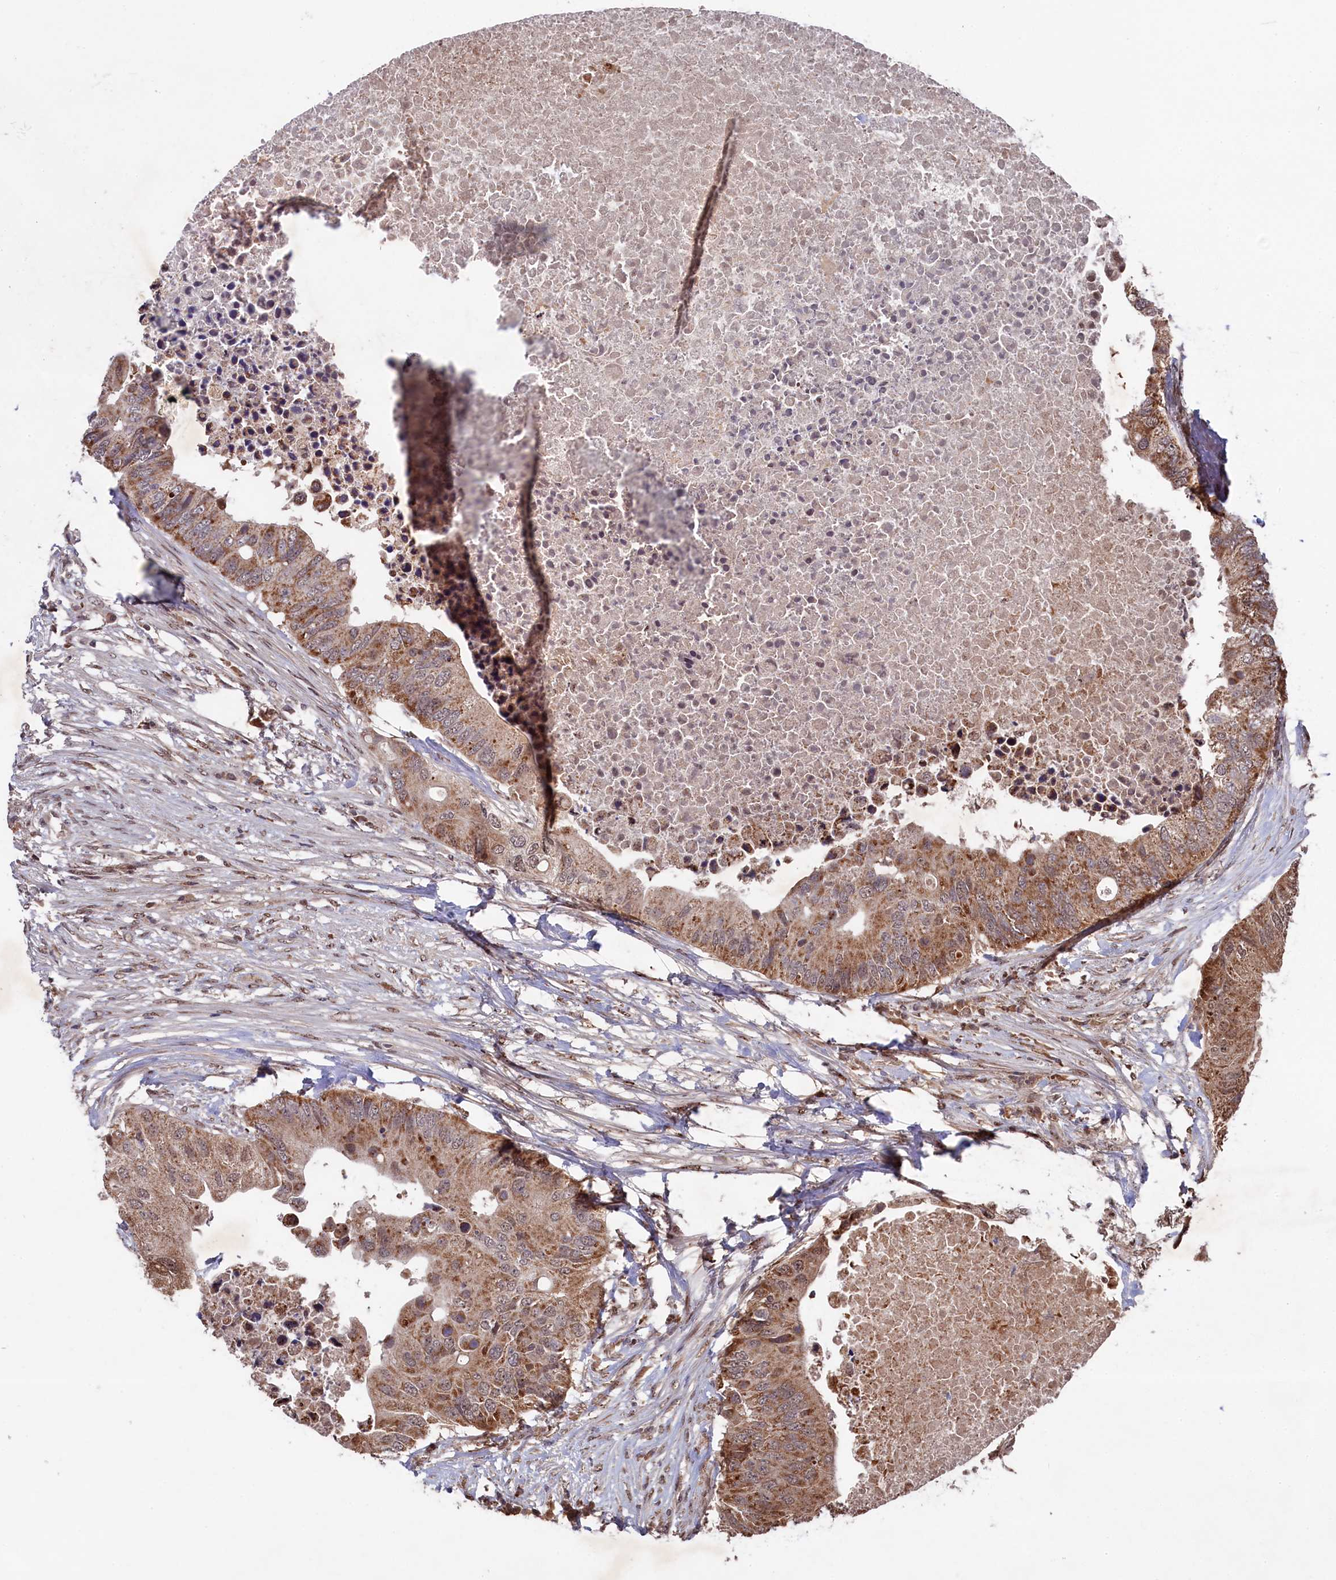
{"staining": {"intensity": "moderate", "quantity": ">75%", "location": "cytoplasmic/membranous"}, "tissue": "colorectal cancer", "cell_type": "Tumor cells", "image_type": "cancer", "snomed": [{"axis": "morphology", "description": "Adenocarcinoma, NOS"}, {"axis": "topography", "description": "Colon"}], "caption": "The immunohistochemical stain labels moderate cytoplasmic/membranous staining in tumor cells of colorectal adenocarcinoma tissue.", "gene": "CLPX", "patient": {"sex": "male", "age": 71}}